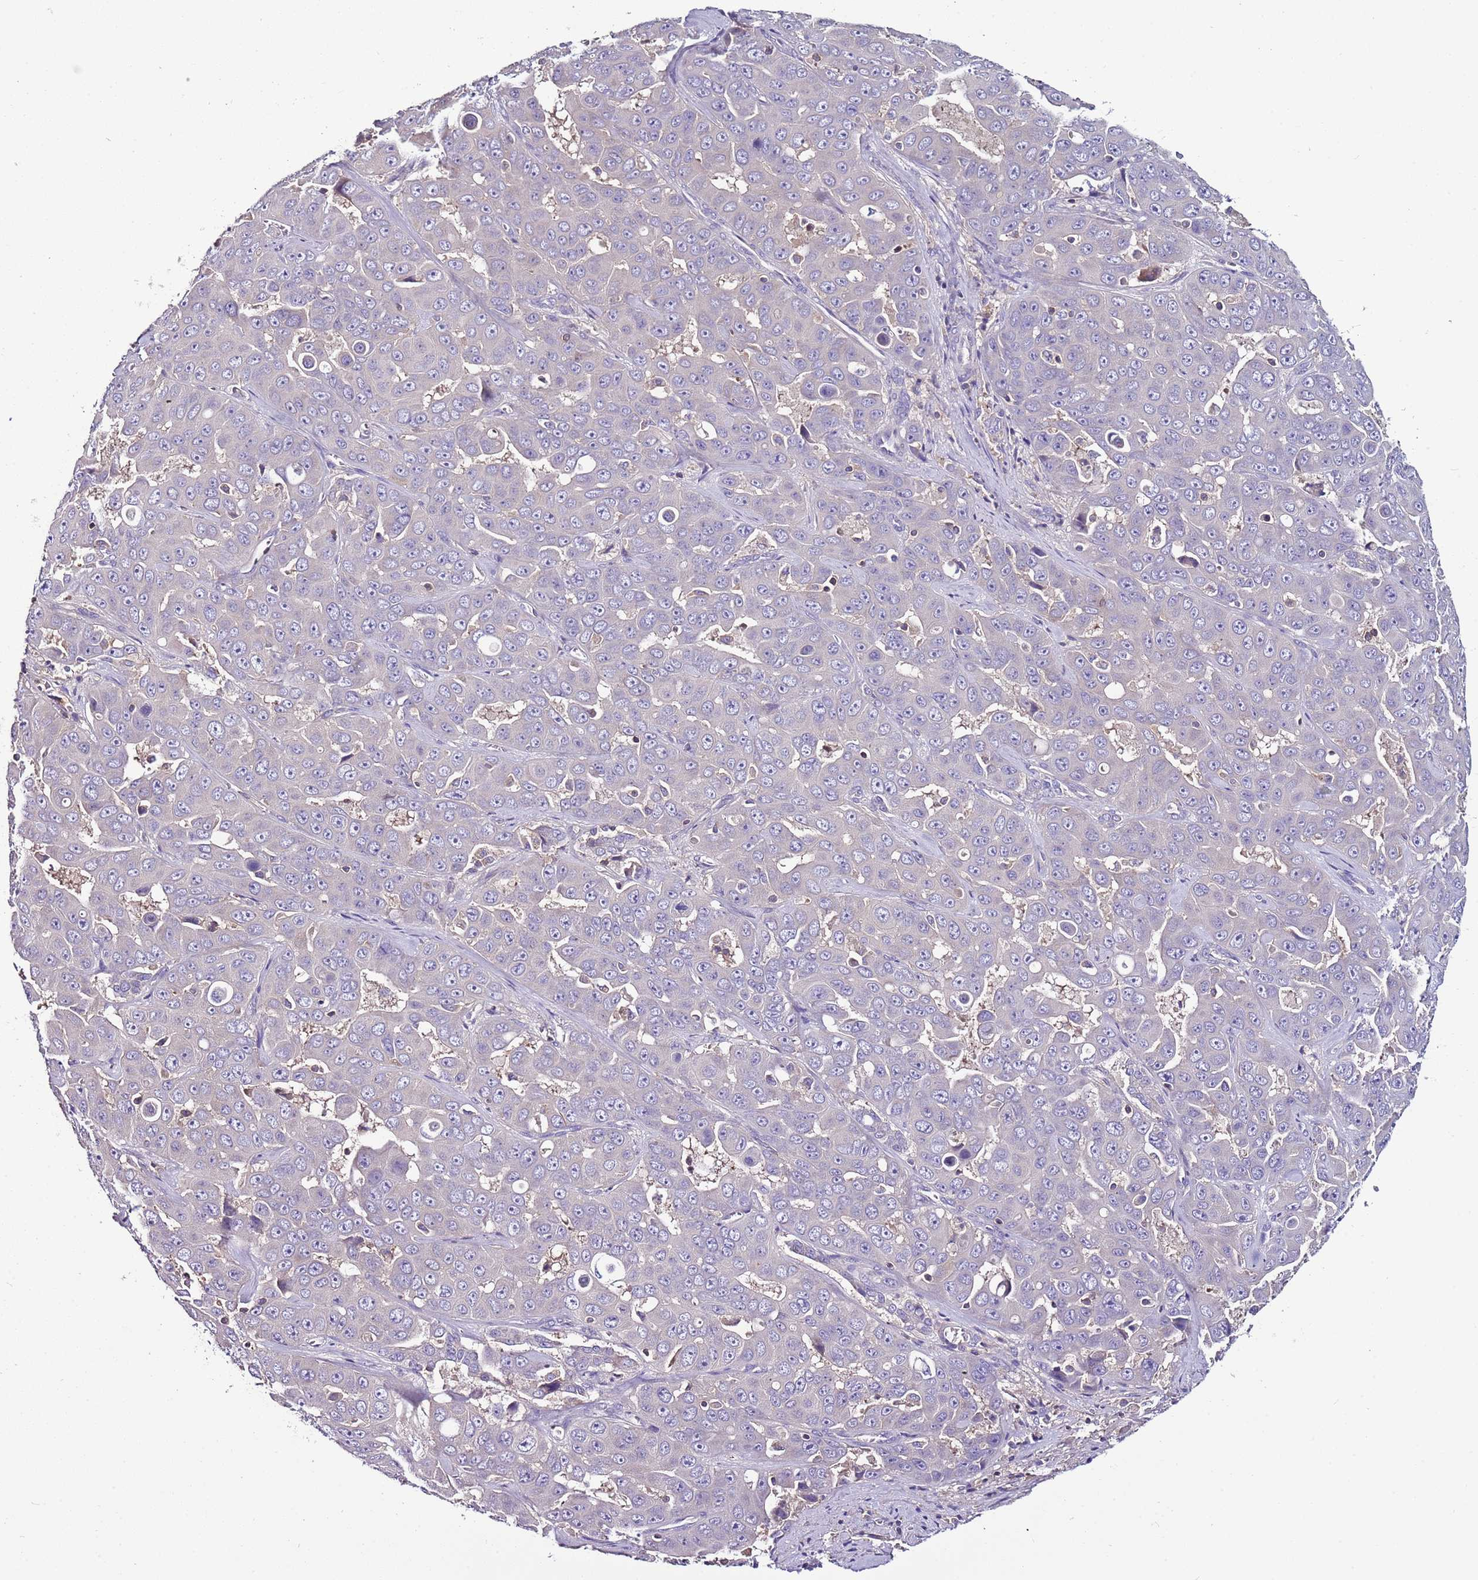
{"staining": {"intensity": "negative", "quantity": "none", "location": "none"}, "tissue": "liver cancer", "cell_type": "Tumor cells", "image_type": "cancer", "snomed": [{"axis": "morphology", "description": "Cholangiocarcinoma"}, {"axis": "topography", "description": "Liver"}], "caption": "Protein analysis of cholangiocarcinoma (liver) displays no significant positivity in tumor cells. The staining is performed using DAB (3,3'-diaminobenzidine) brown chromogen with nuclei counter-stained in using hematoxylin.", "gene": "IGIP", "patient": {"sex": "female", "age": 52}}